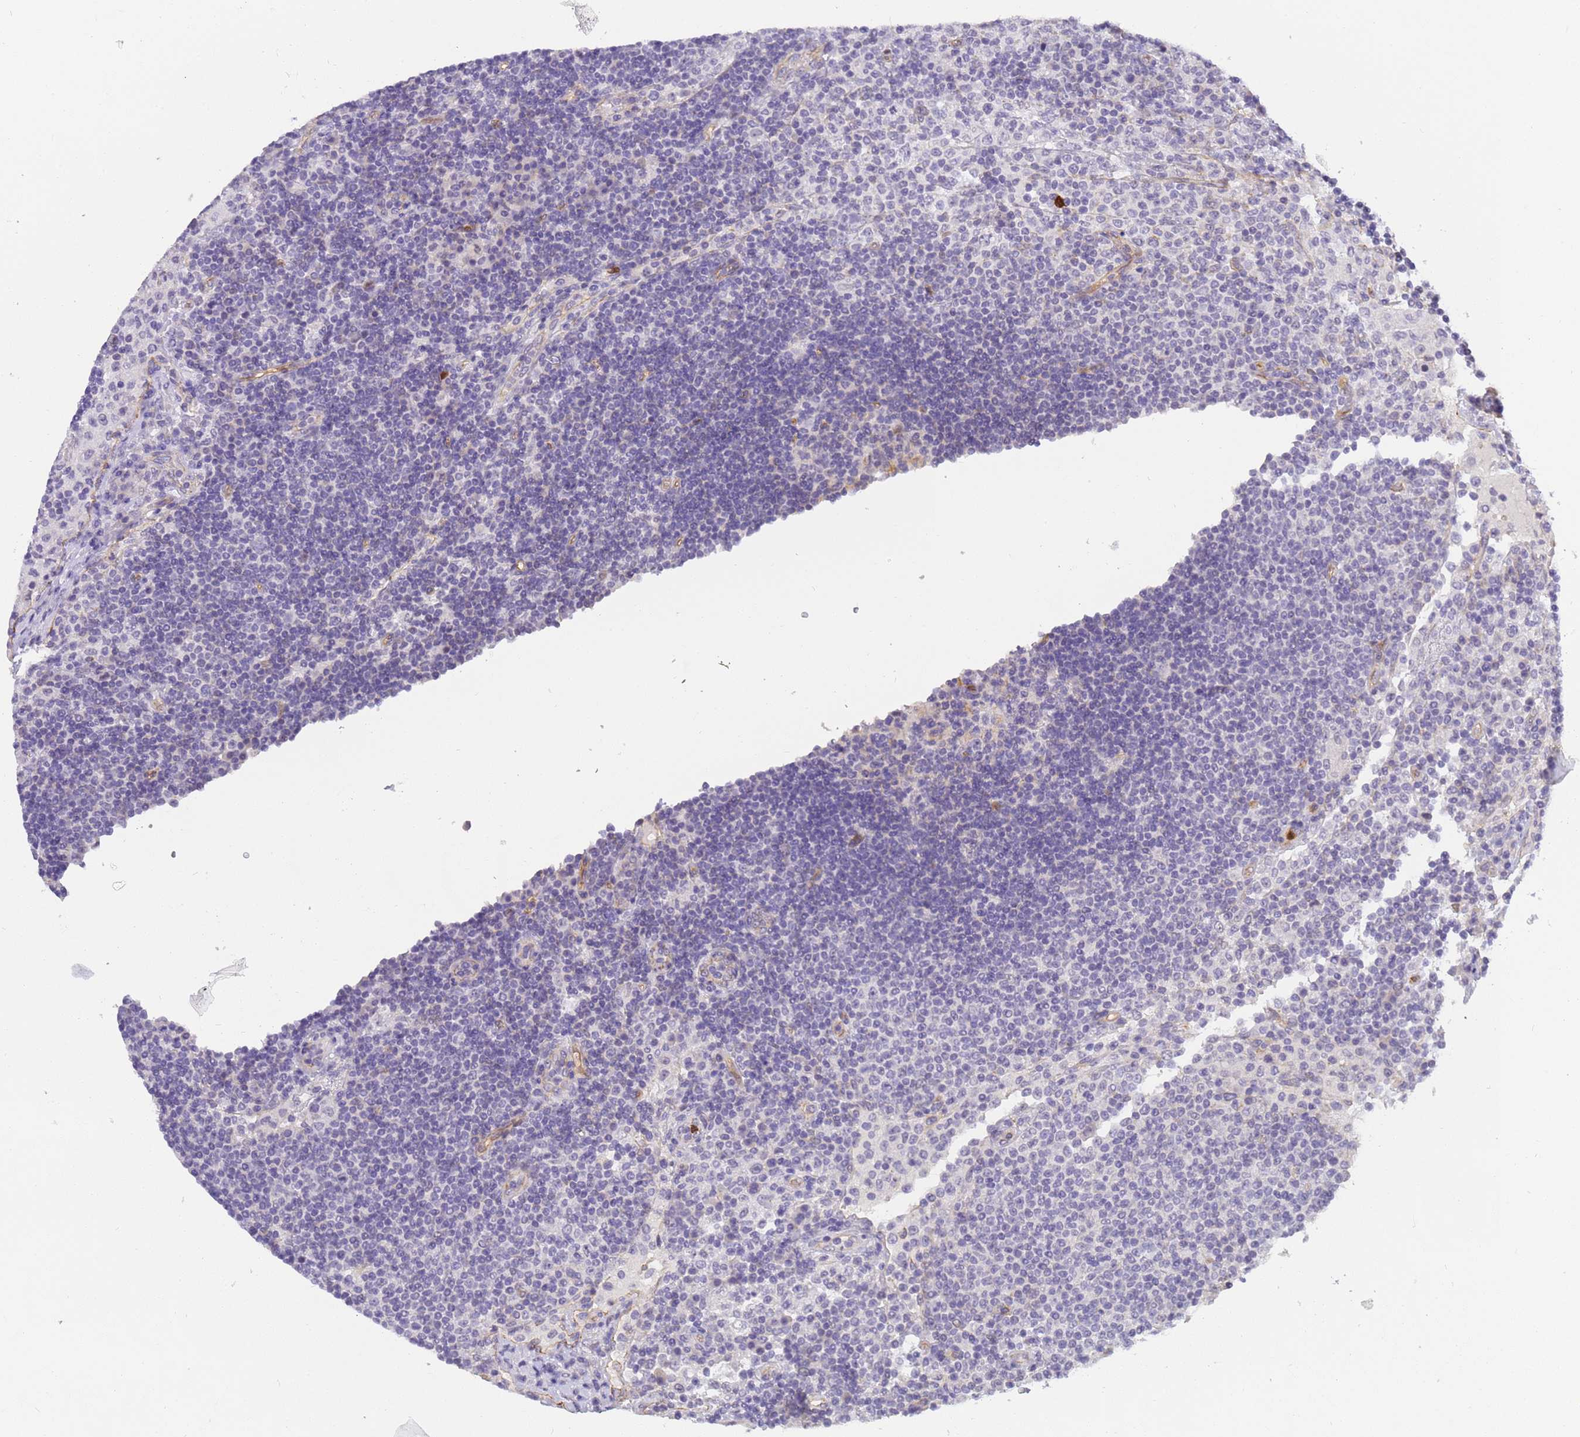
{"staining": {"intensity": "negative", "quantity": "none", "location": "none"}, "tissue": "lymph node", "cell_type": "Germinal center cells", "image_type": "normal", "snomed": [{"axis": "morphology", "description": "Normal tissue, NOS"}, {"axis": "topography", "description": "Lymph node"}], "caption": "This is a photomicrograph of immunohistochemistry (IHC) staining of unremarkable lymph node, which shows no staining in germinal center cells.", "gene": "GON4L", "patient": {"sex": "female", "age": 53}}